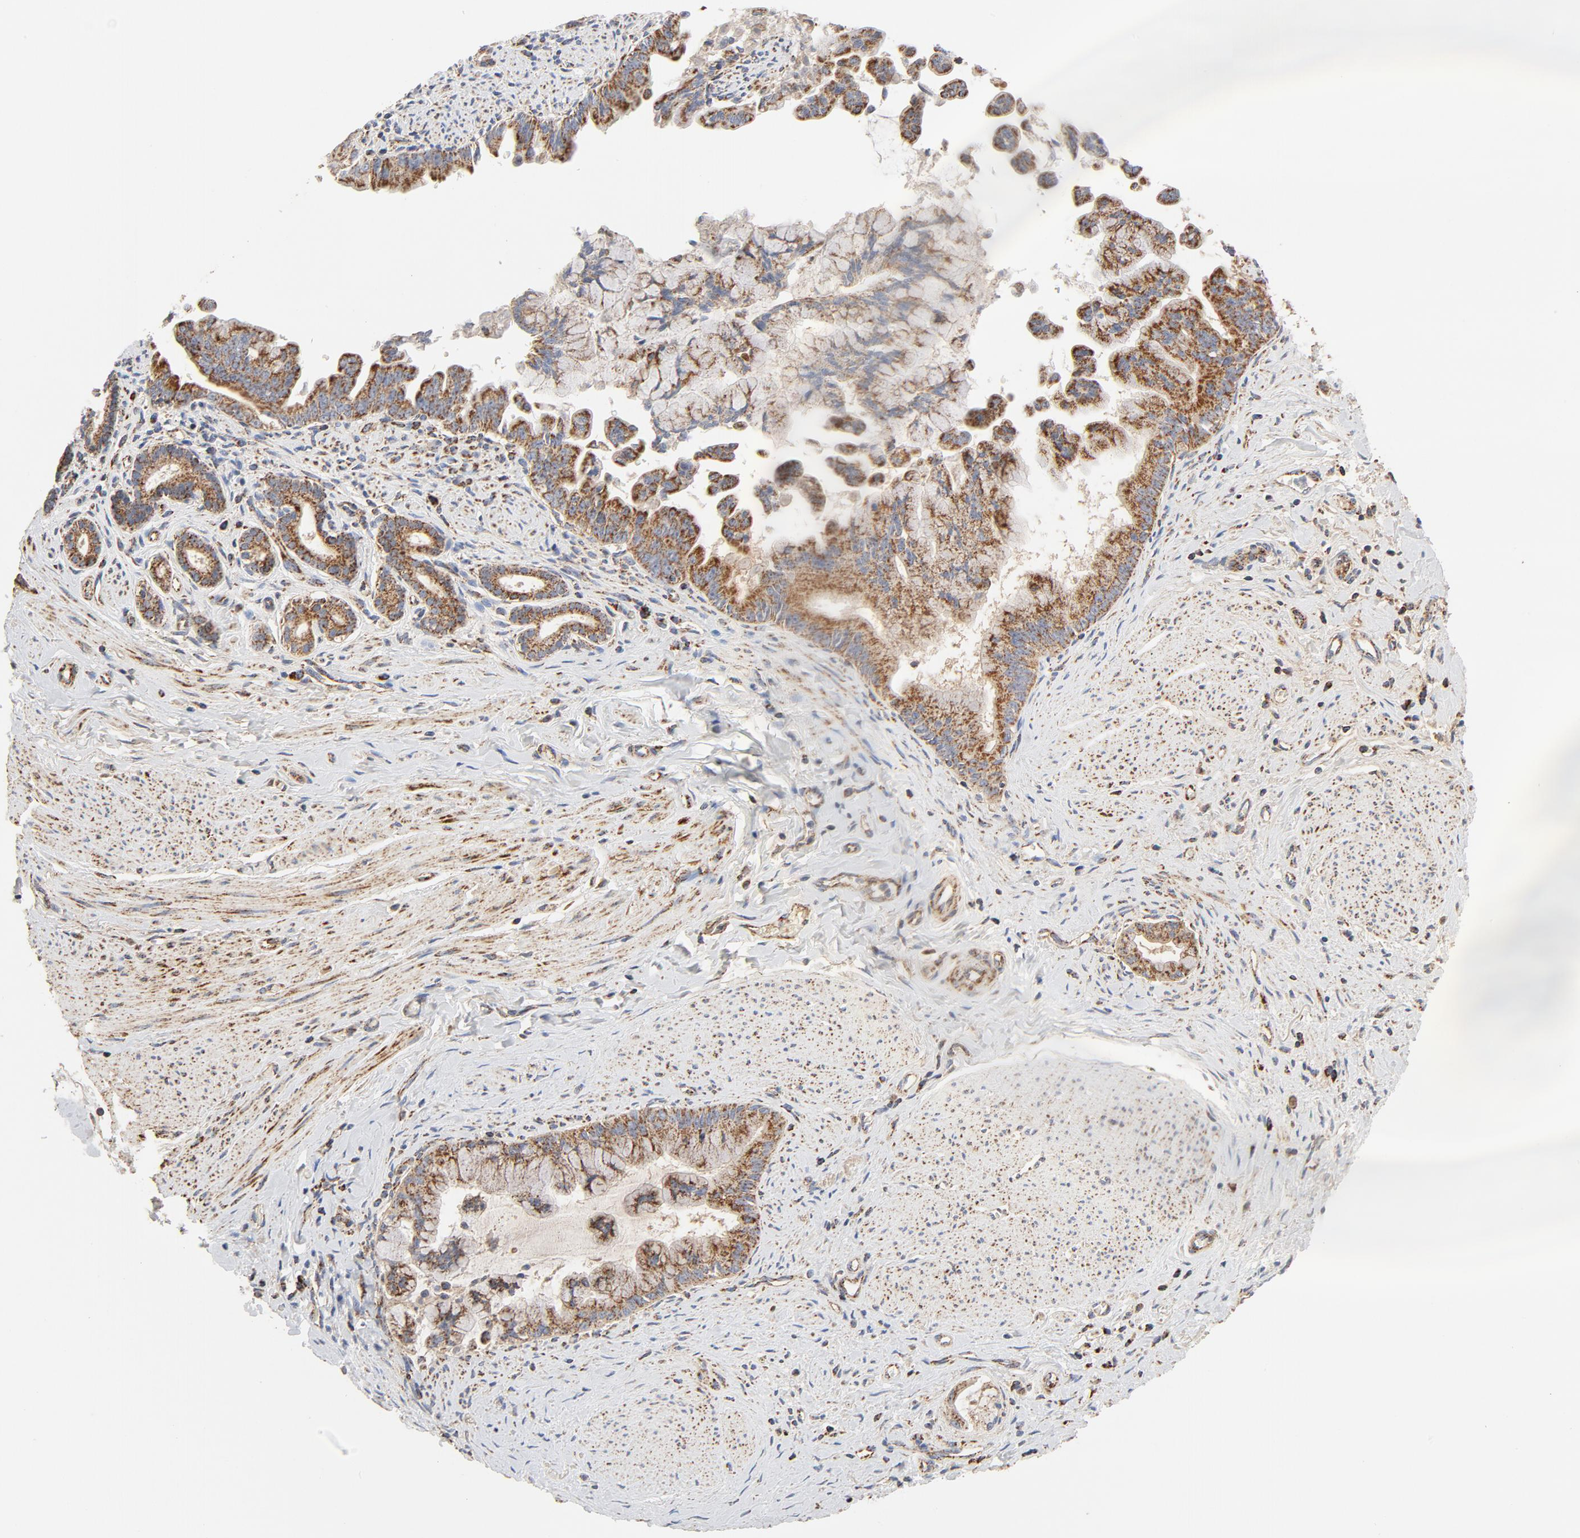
{"staining": {"intensity": "strong", "quantity": ">75%", "location": "cytoplasmic/membranous"}, "tissue": "pancreatic cancer", "cell_type": "Tumor cells", "image_type": "cancer", "snomed": [{"axis": "morphology", "description": "Adenocarcinoma, NOS"}, {"axis": "topography", "description": "Pancreas"}], "caption": "A brown stain shows strong cytoplasmic/membranous staining of a protein in pancreatic adenocarcinoma tumor cells.", "gene": "PCNX4", "patient": {"sex": "male", "age": 59}}